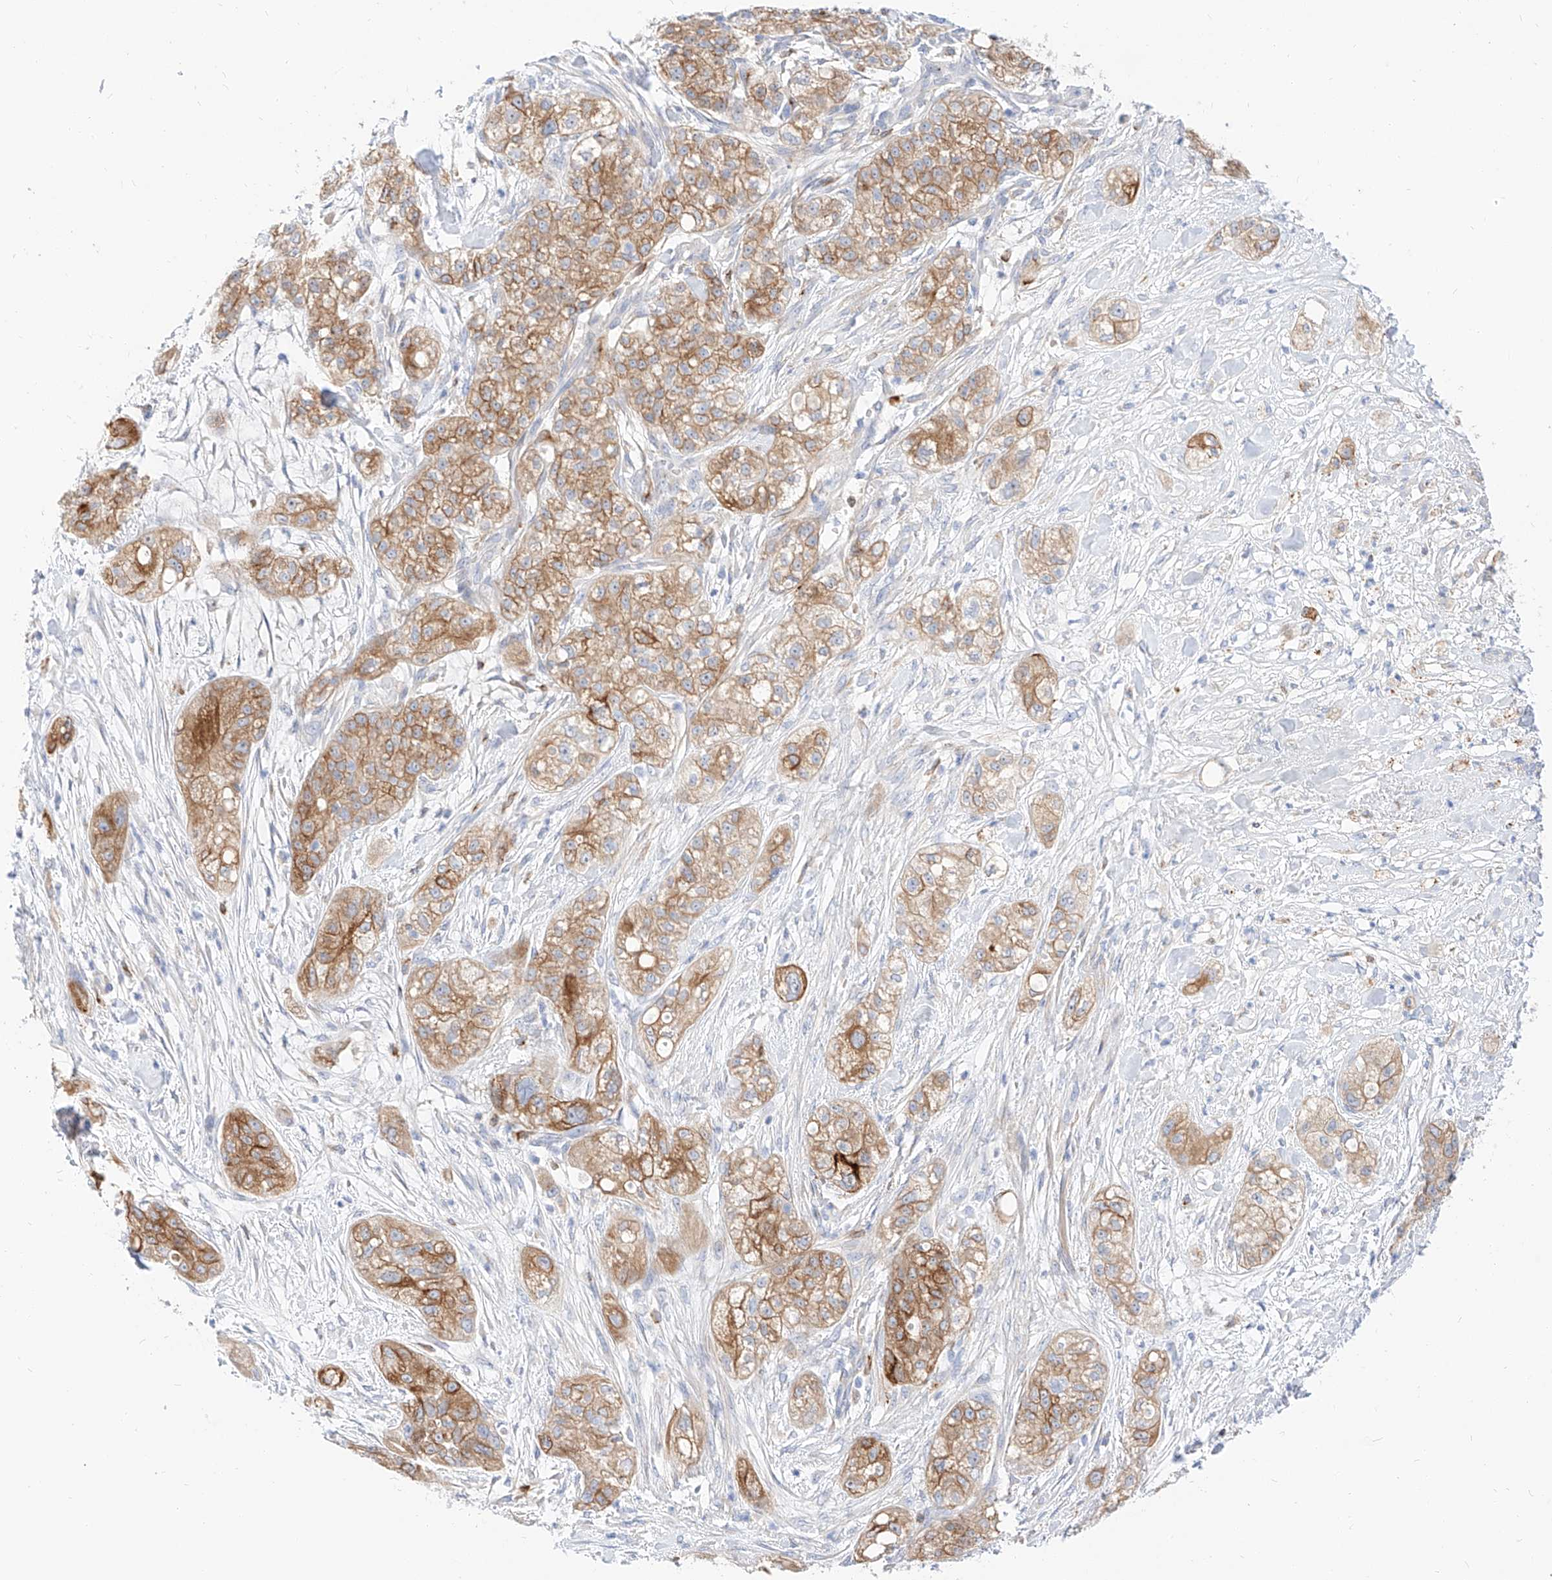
{"staining": {"intensity": "moderate", "quantity": ">75%", "location": "cytoplasmic/membranous"}, "tissue": "pancreatic cancer", "cell_type": "Tumor cells", "image_type": "cancer", "snomed": [{"axis": "morphology", "description": "Adenocarcinoma, NOS"}, {"axis": "topography", "description": "Pancreas"}], "caption": "Pancreatic cancer (adenocarcinoma) was stained to show a protein in brown. There is medium levels of moderate cytoplasmic/membranous staining in approximately >75% of tumor cells.", "gene": "MAP7", "patient": {"sex": "female", "age": 78}}